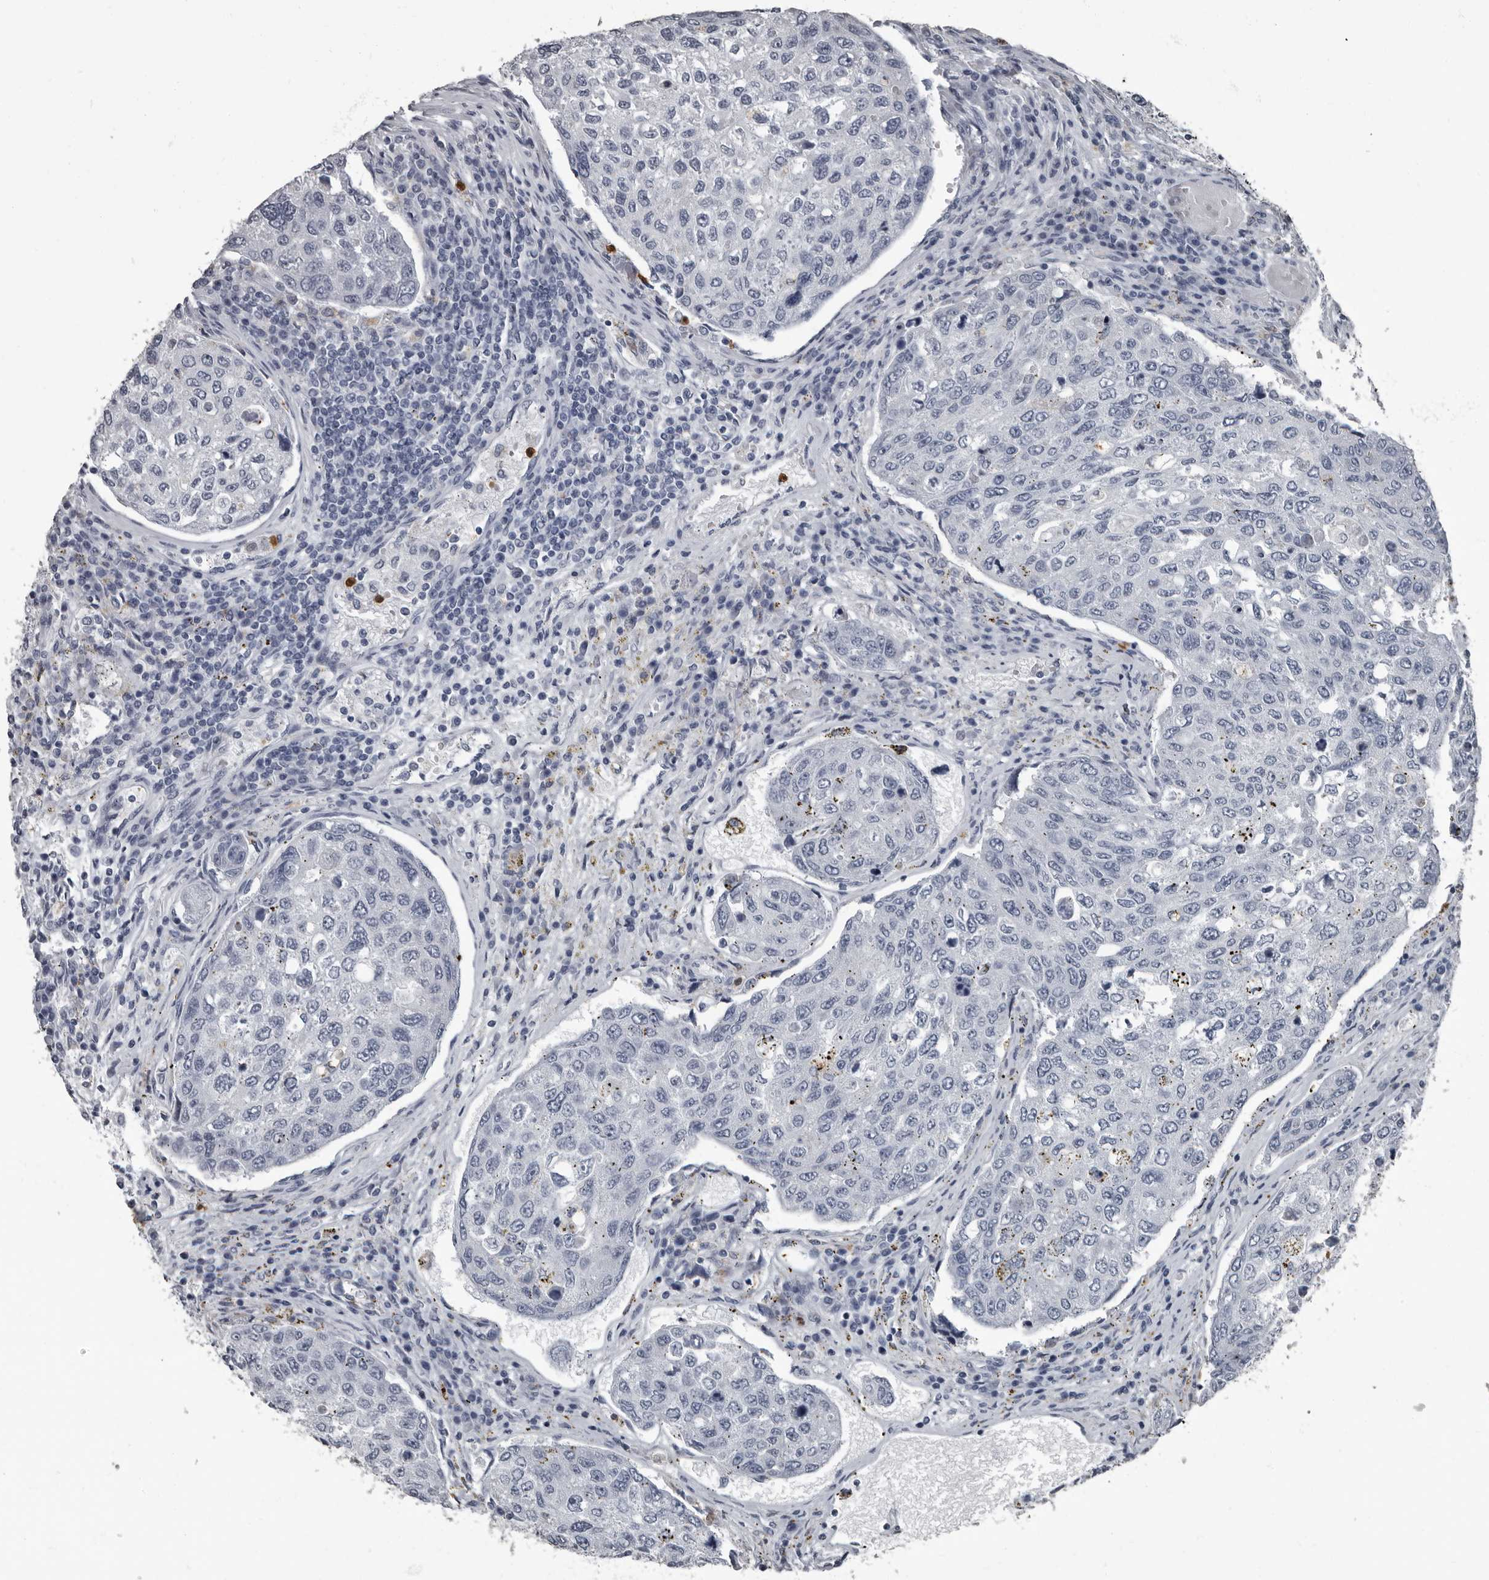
{"staining": {"intensity": "negative", "quantity": "none", "location": "none"}, "tissue": "urothelial cancer", "cell_type": "Tumor cells", "image_type": "cancer", "snomed": [{"axis": "morphology", "description": "Urothelial carcinoma, High grade"}, {"axis": "topography", "description": "Lymph node"}, {"axis": "topography", "description": "Urinary bladder"}], "caption": "This is a photomicrograph of immunohistochemistry staining of urothelial carcinoma (high-grade), which shows no staining in tumor cells.", "gene": "TPD52L1", "patient": {"sex": "male", "age": 51}}